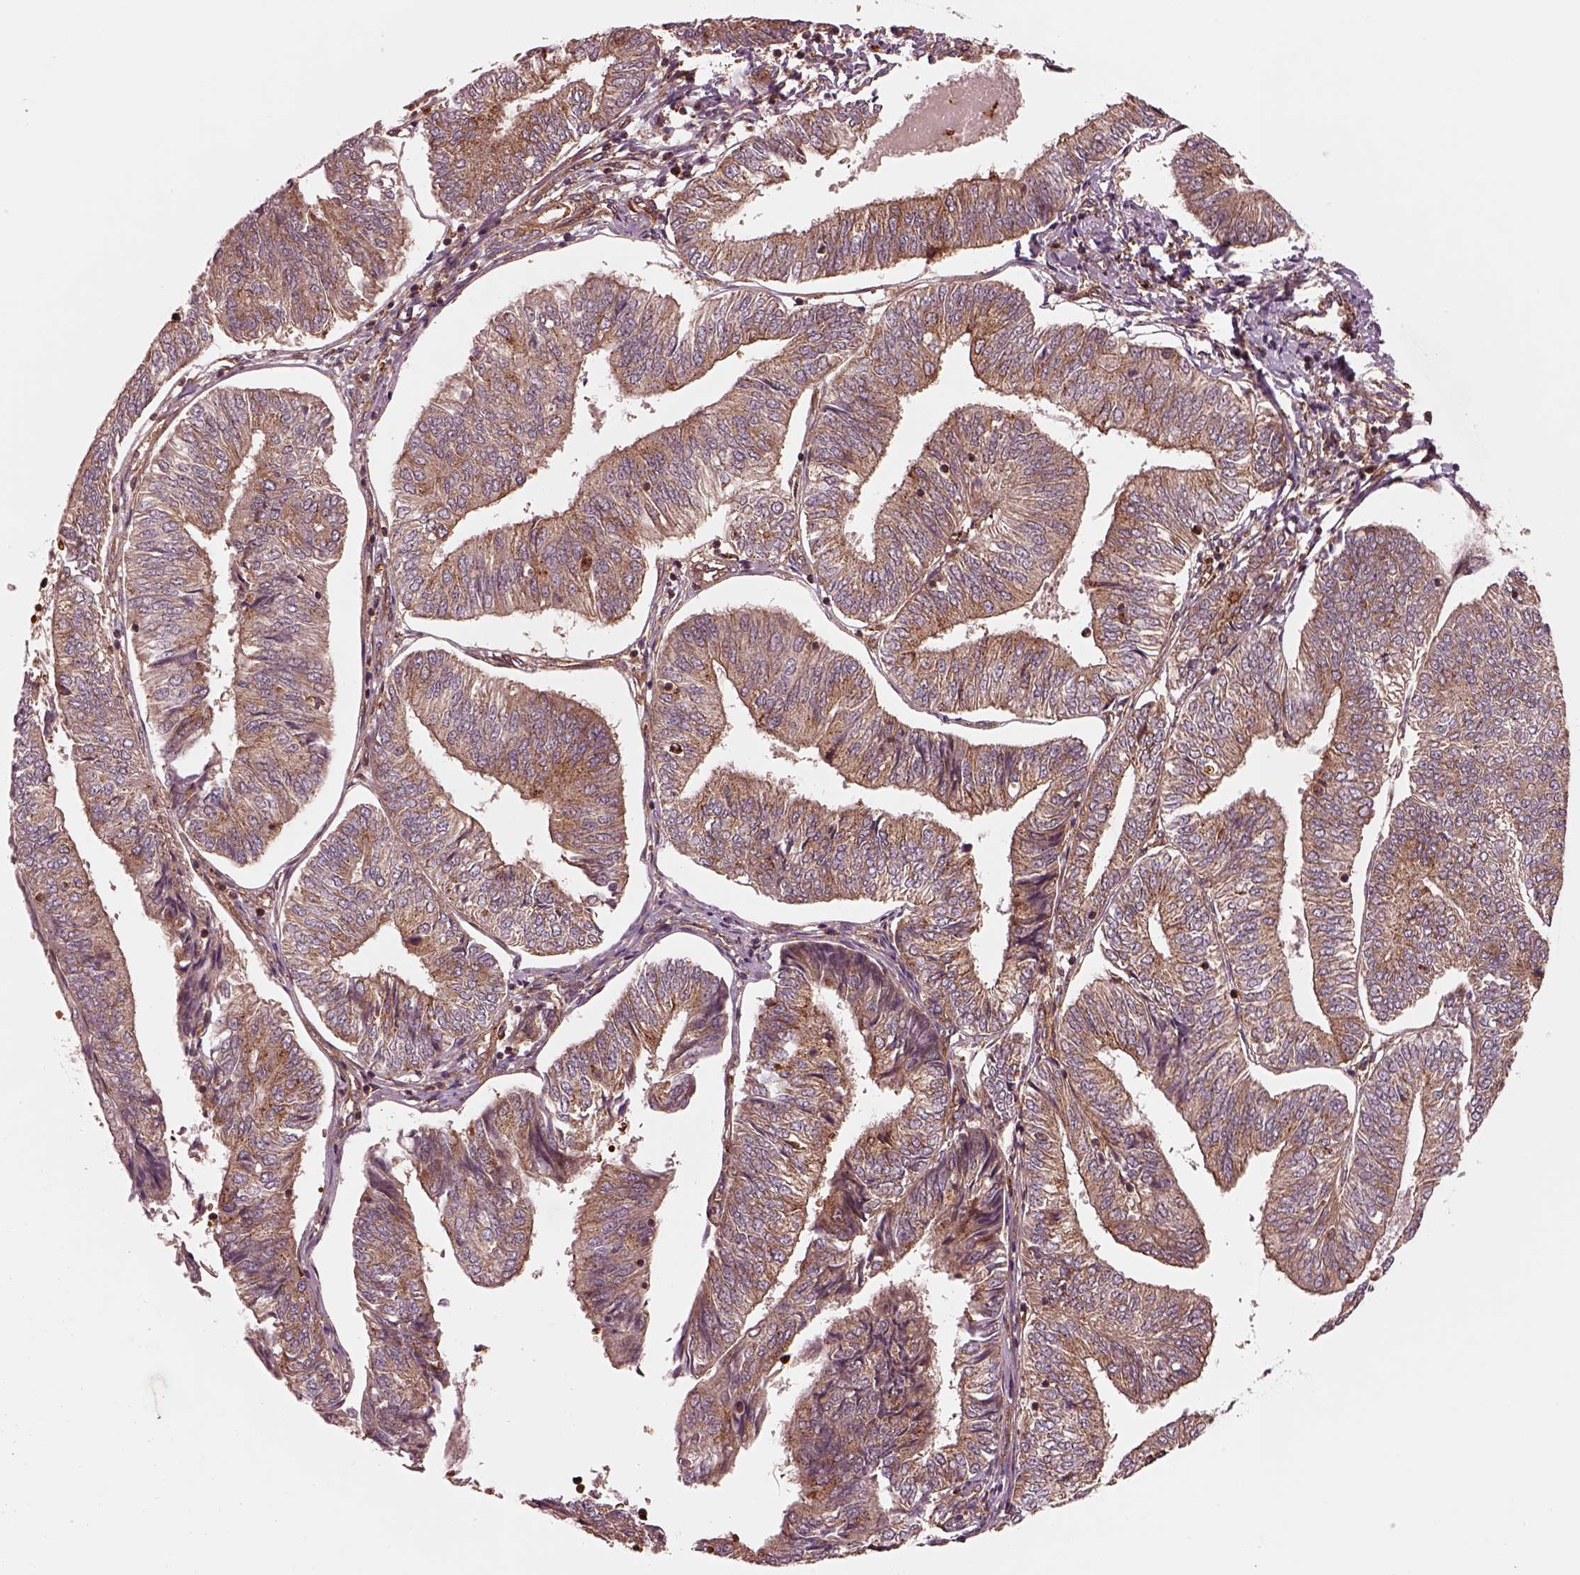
{"staining": {"intensity": "moderate", "quantity": "25%-75%", "location": "cytoplasmic/membranous"}, "tissue": "endometrial cancer", "cell_type": "Tumor cells", "image_type": "cancer", "snomed": [{"axis": "morphology", "description": "Adenocarcinoma, NOS"}, {"axis": "topography", "description": "Endometrium"}], "caption": "Immunohistochemistry staining of adenocarcinoma (endometrial), which exhibits medium levels of moderate cytoplasmic/membranous expression in approximately 25%-75% of tumor cells indicating moderate cytoplasmic/membranous protein expression. The staining was performed using DAB (brown) for protein detection and nuclei were counterstained in hematoxylin (blue).", "gene": "WASHC2A", "patient": {"sex": "female", "age": 58}}